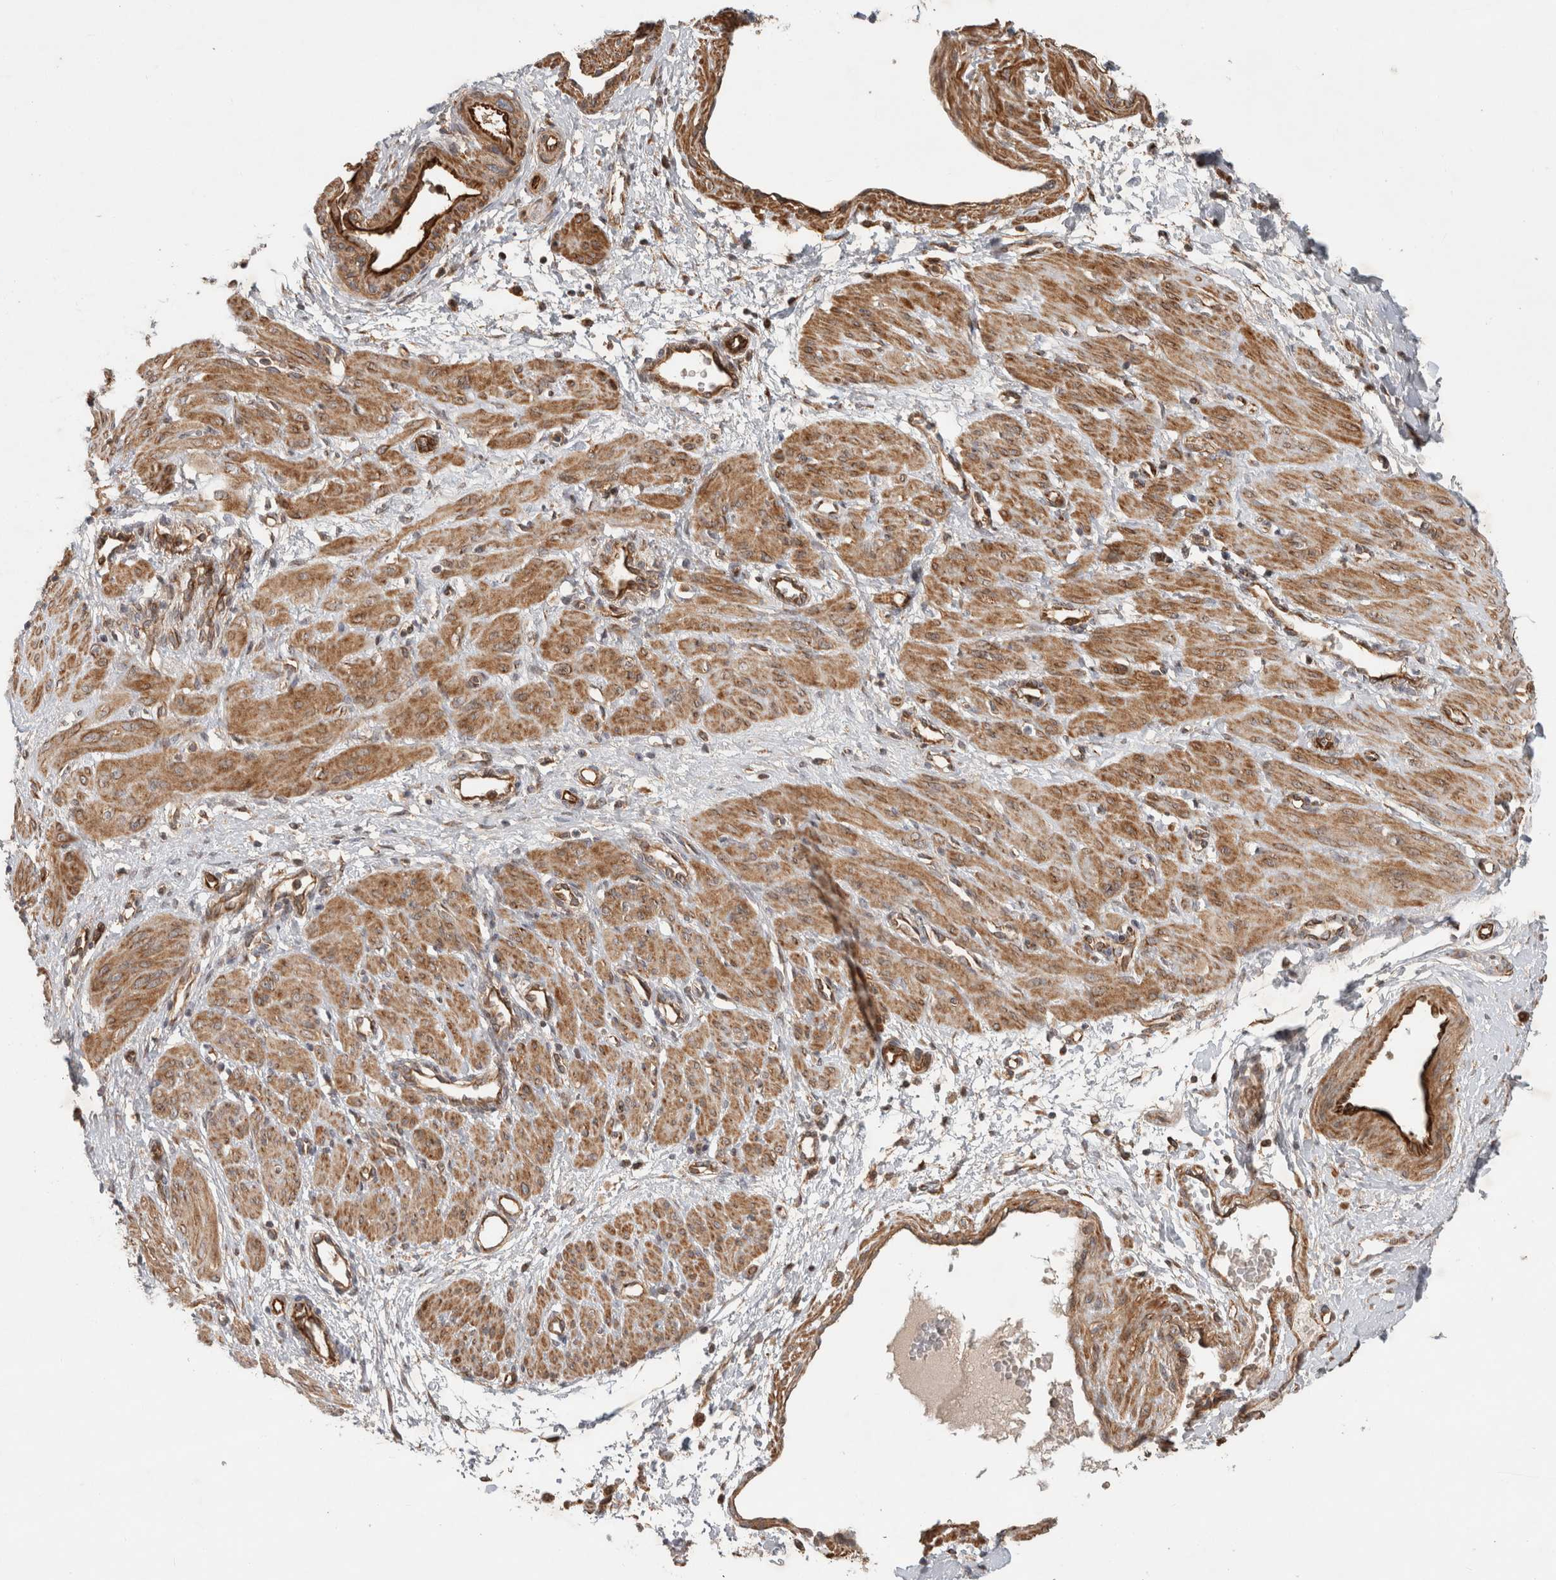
{"staining": {"intensity": "moderate", "quantity": ">75%", "location": "cytoplasmic/membranous"}, "tissue": "smooth muscle", "cell_type": "Smooth muscle cells", "image_type": "normal", "snomed": [{"axis": "morphology", "description": "Normal tissue, NOS"}, {"axis": "topography", "description": "Endometrium"}], "caption": "Smooth muscle stained with immunohistochemistry (IHC) exhibits moderate cytoplasmic/membranous expression in approximately >75% of smooth muscle cells.", "gene": "TUBD1", "patient": {"sex": "female", "age": 33}}